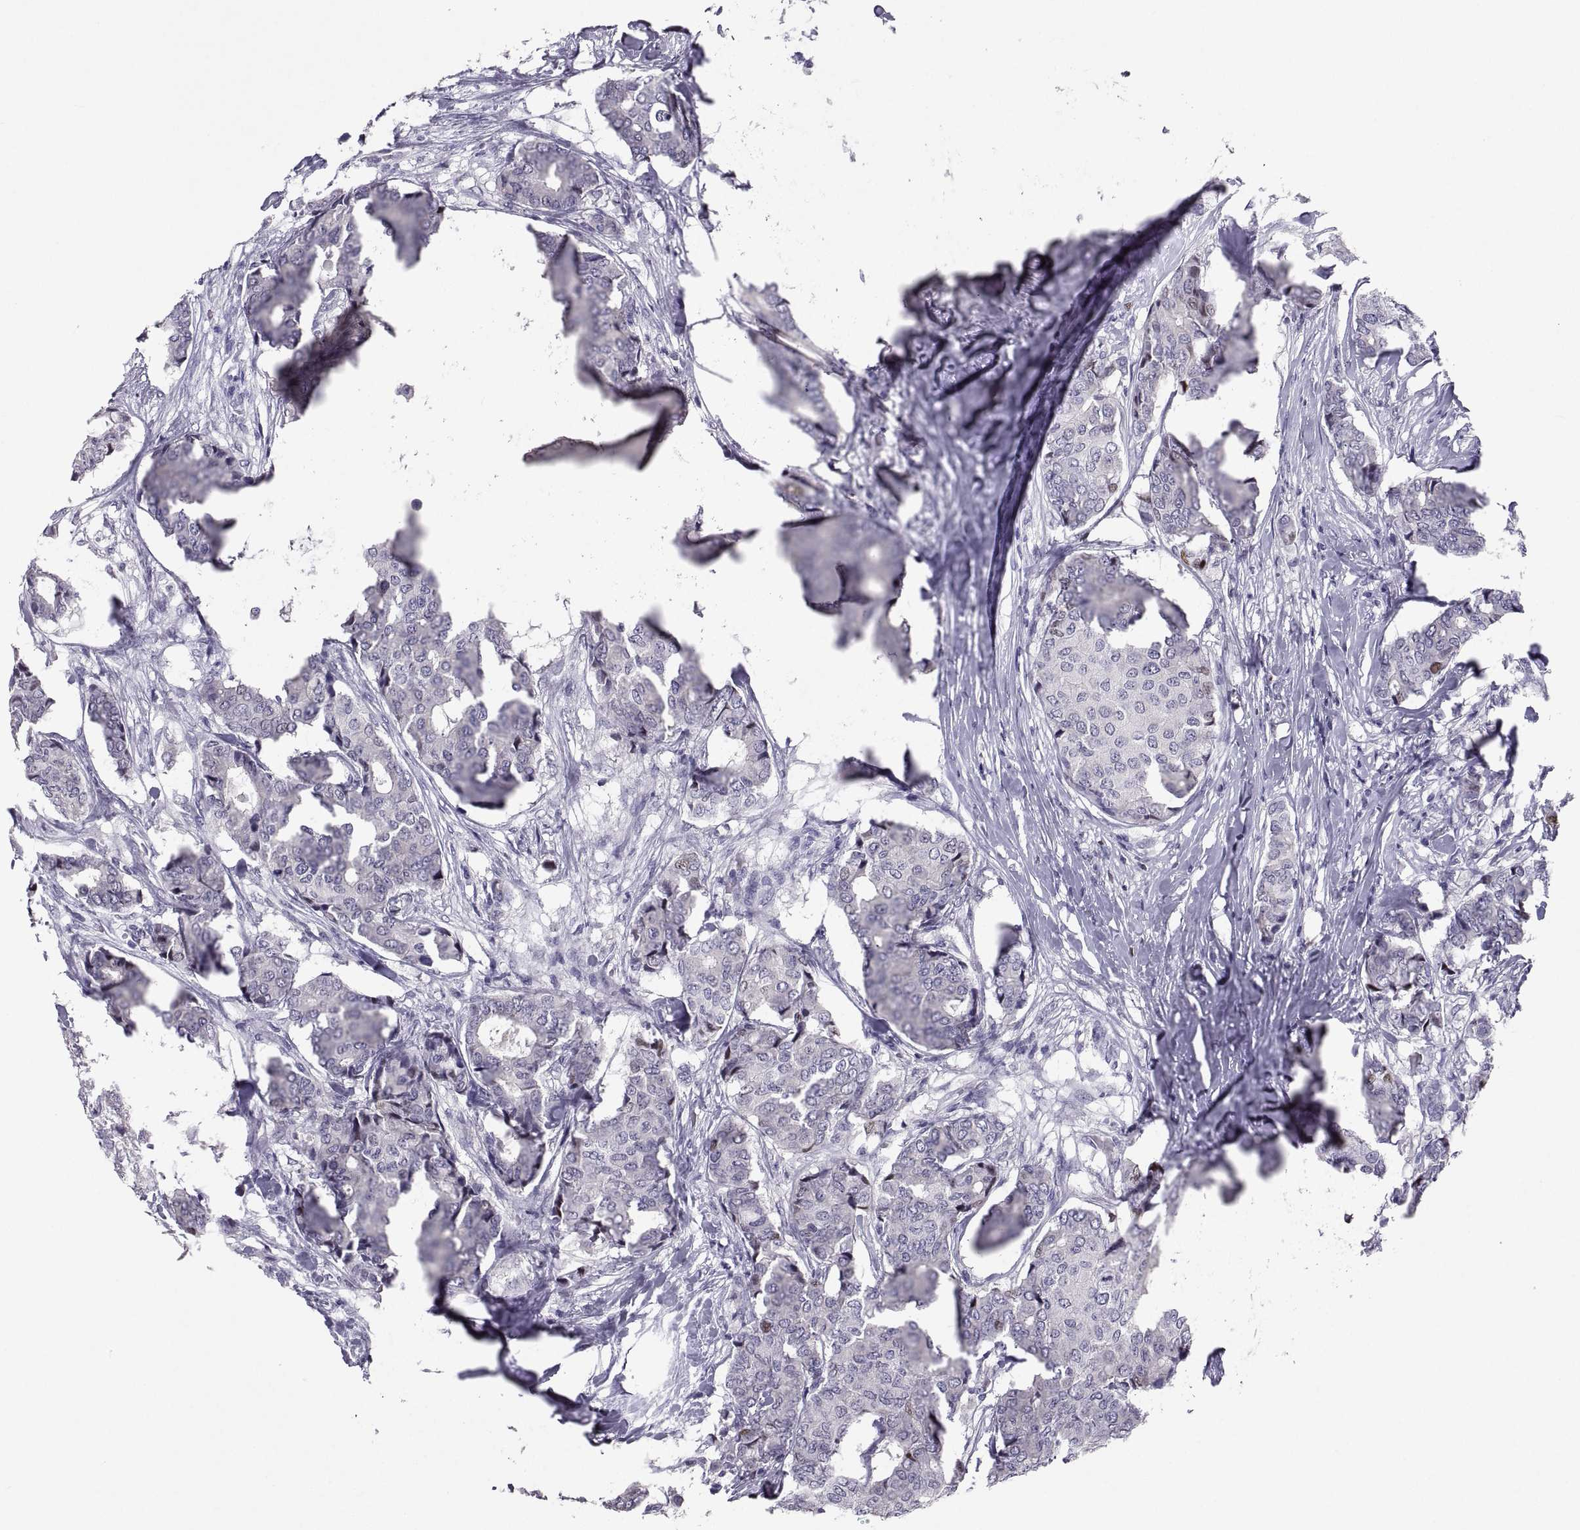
{"staining": {"intensity": "negative", "quantity": "none", "location": "none"}, "tissue": "breast cancer", "cell_type": "Tumor cells", "image_type": "cancer", "snomed": [{"axis": "morphology", "description": "Duct carcinoma"}, {"axis": "topography", "description": "Breast"}], "caption": "Immunohistochemical staining of human breast invasive ductal carcinoma reveals no significant staining in tumor cells. (DAB (3,3'-diaminobenzidine) immunohistochemistry (IHC), high magnification).", "gene": "SOX21", "patient": {"sex": "female", "age": 75}}